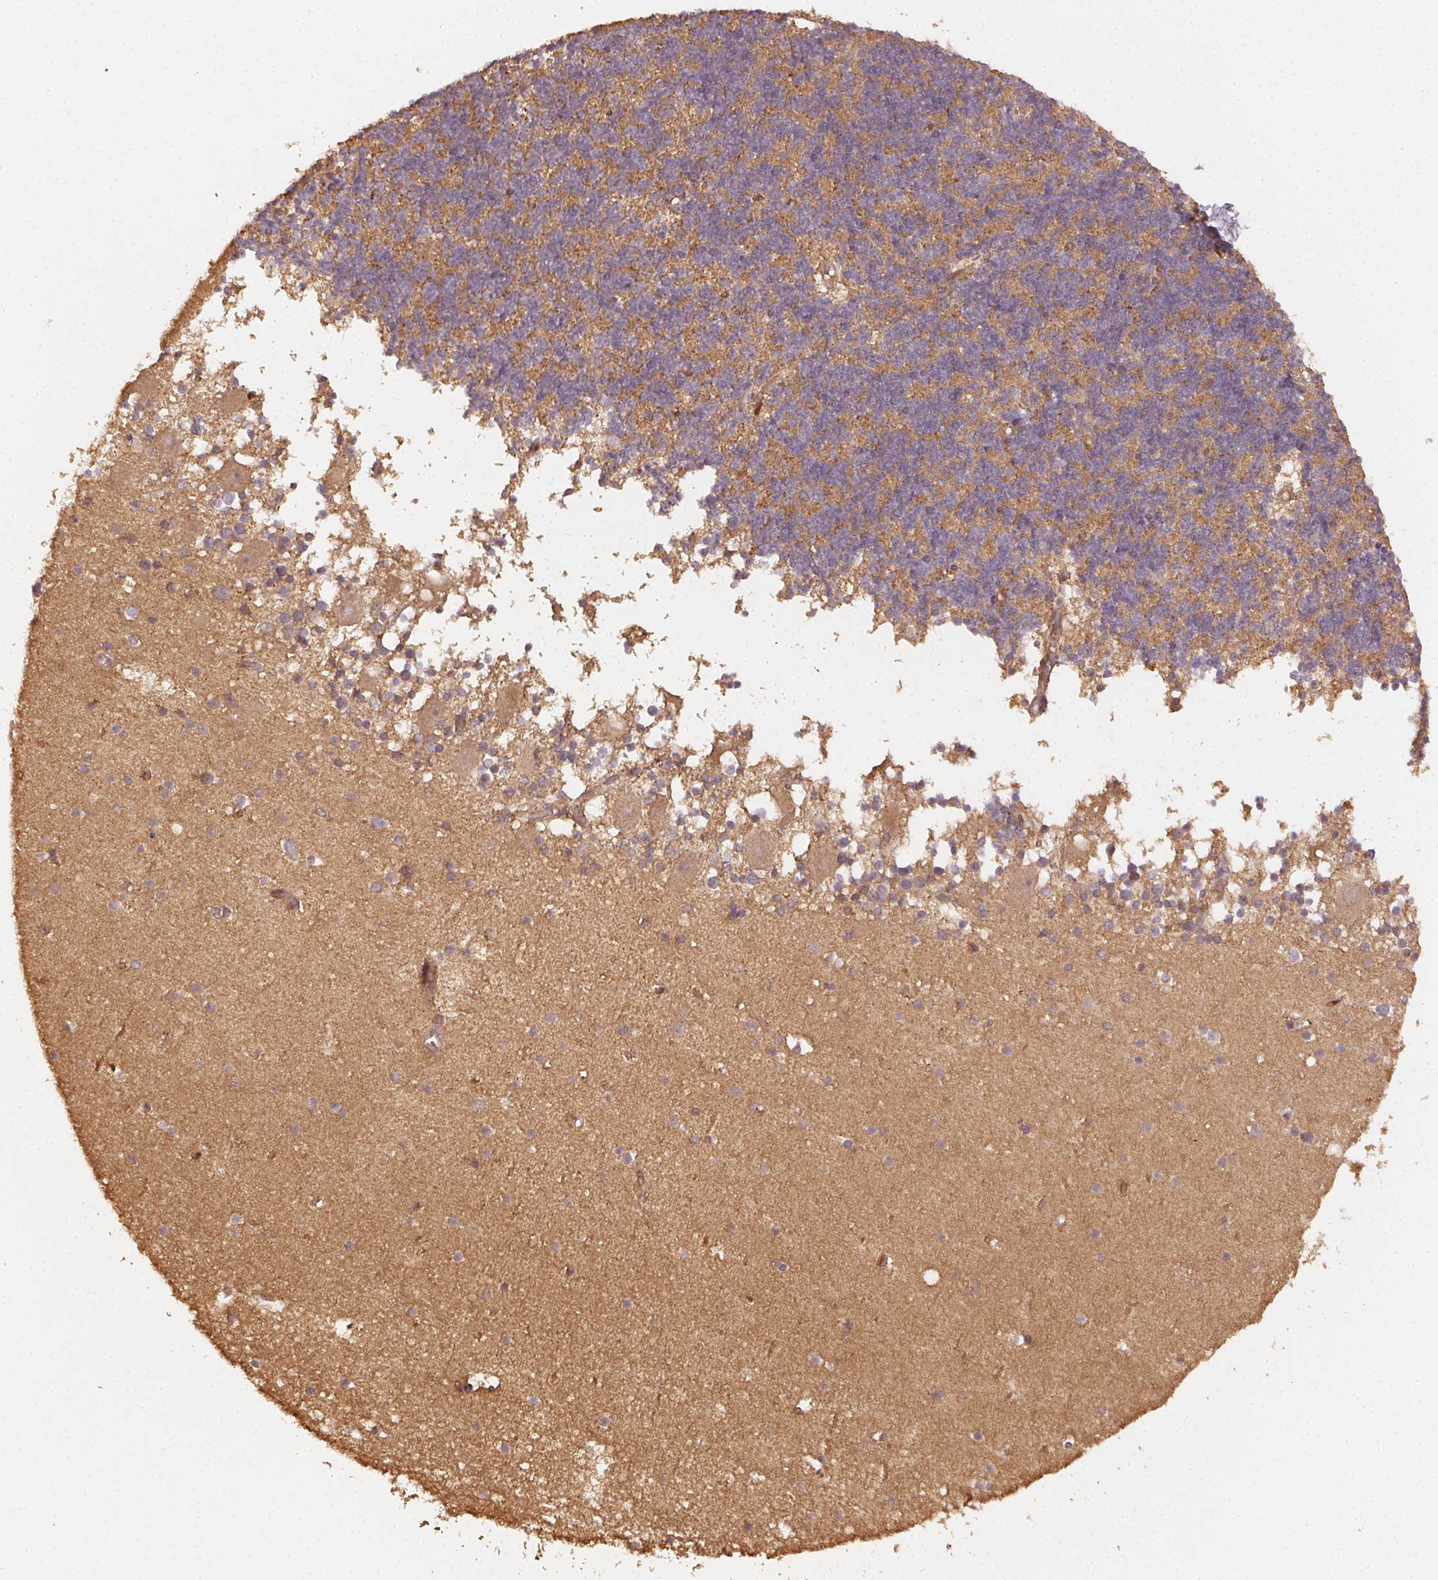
{"staining": {"intensity": "moderate", "quantity": "25%-75%", "location": "cytoplasmic/membranous"}, "tissue": "cerebellum", "cell_type": "Cells in granular layer", "image_type": "normal", "snomed": [{"axis": "morphology", "description": "Normal tissue, NOS"}, {"axis": "topography", "description": "Cerebellum"}], "caption": "The image reveals staining of unremarkable cerebellum, revealing moderate cytoplasmic/membranous protein staining (brown color) within cells in granular layer. (DAB (3,3'-diaminobenzidine) IHC with brightfield microscopy, high magnification).", "gene": "RALA", "patient": {"sex": "male", "age": 70}}